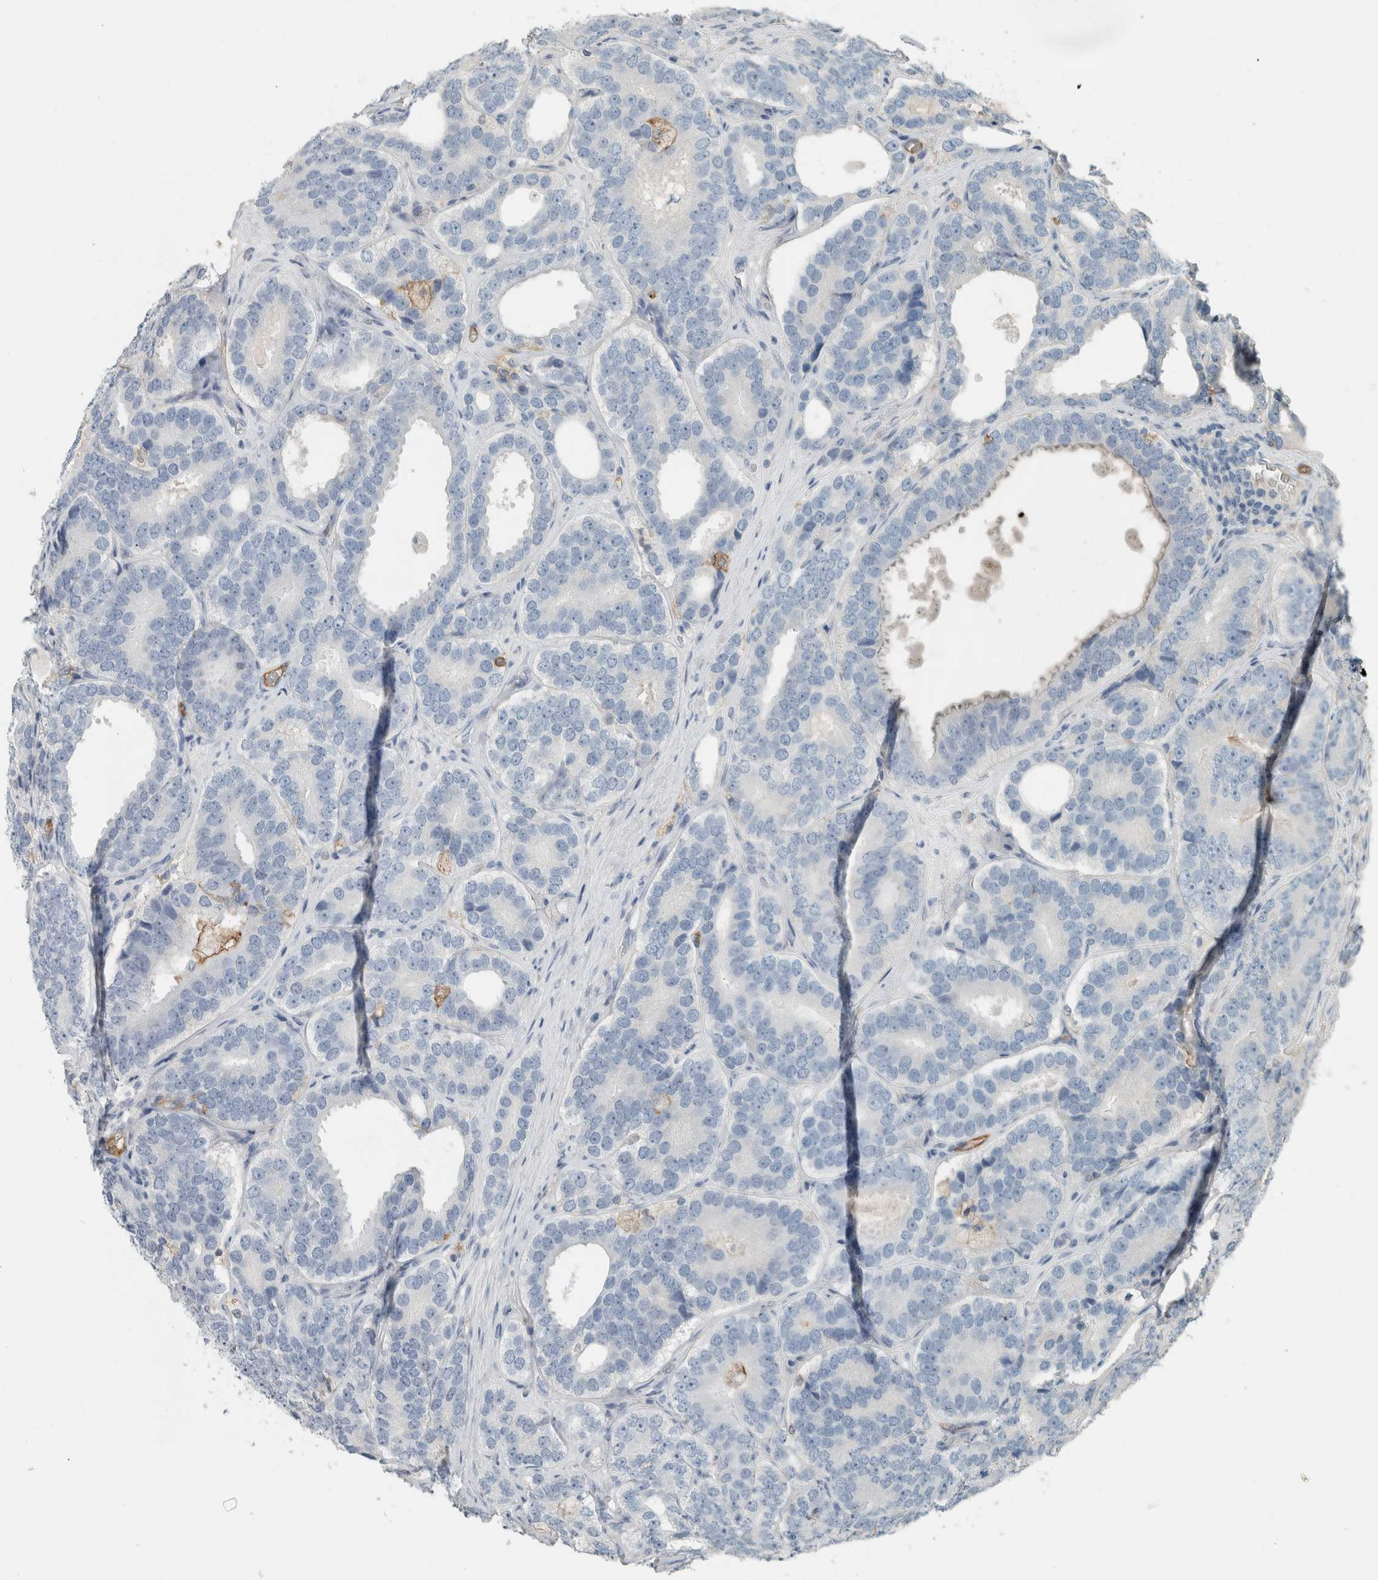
{"staining": {"intensity": "negative", "quantity": "none", "location": "none"}, "tissue": "prostate cancer", "cell_type": "Tumor cells", "image_type": "cancer", "snomed": [{"axis": "morphology", "description": "Adenocarcinoma, High grade"}, {"axis": "topography", "description": "Prostate"}], "caption": "This micrograph is of prostate high-grade adenocarcinoma stained with immunohistochemistry to label a protein in brown with the nuclei are counter-stained blue. There is no staining in tumor cells.", "gene": "SCIN", "patient": {"sex": "male", "age": 56}}